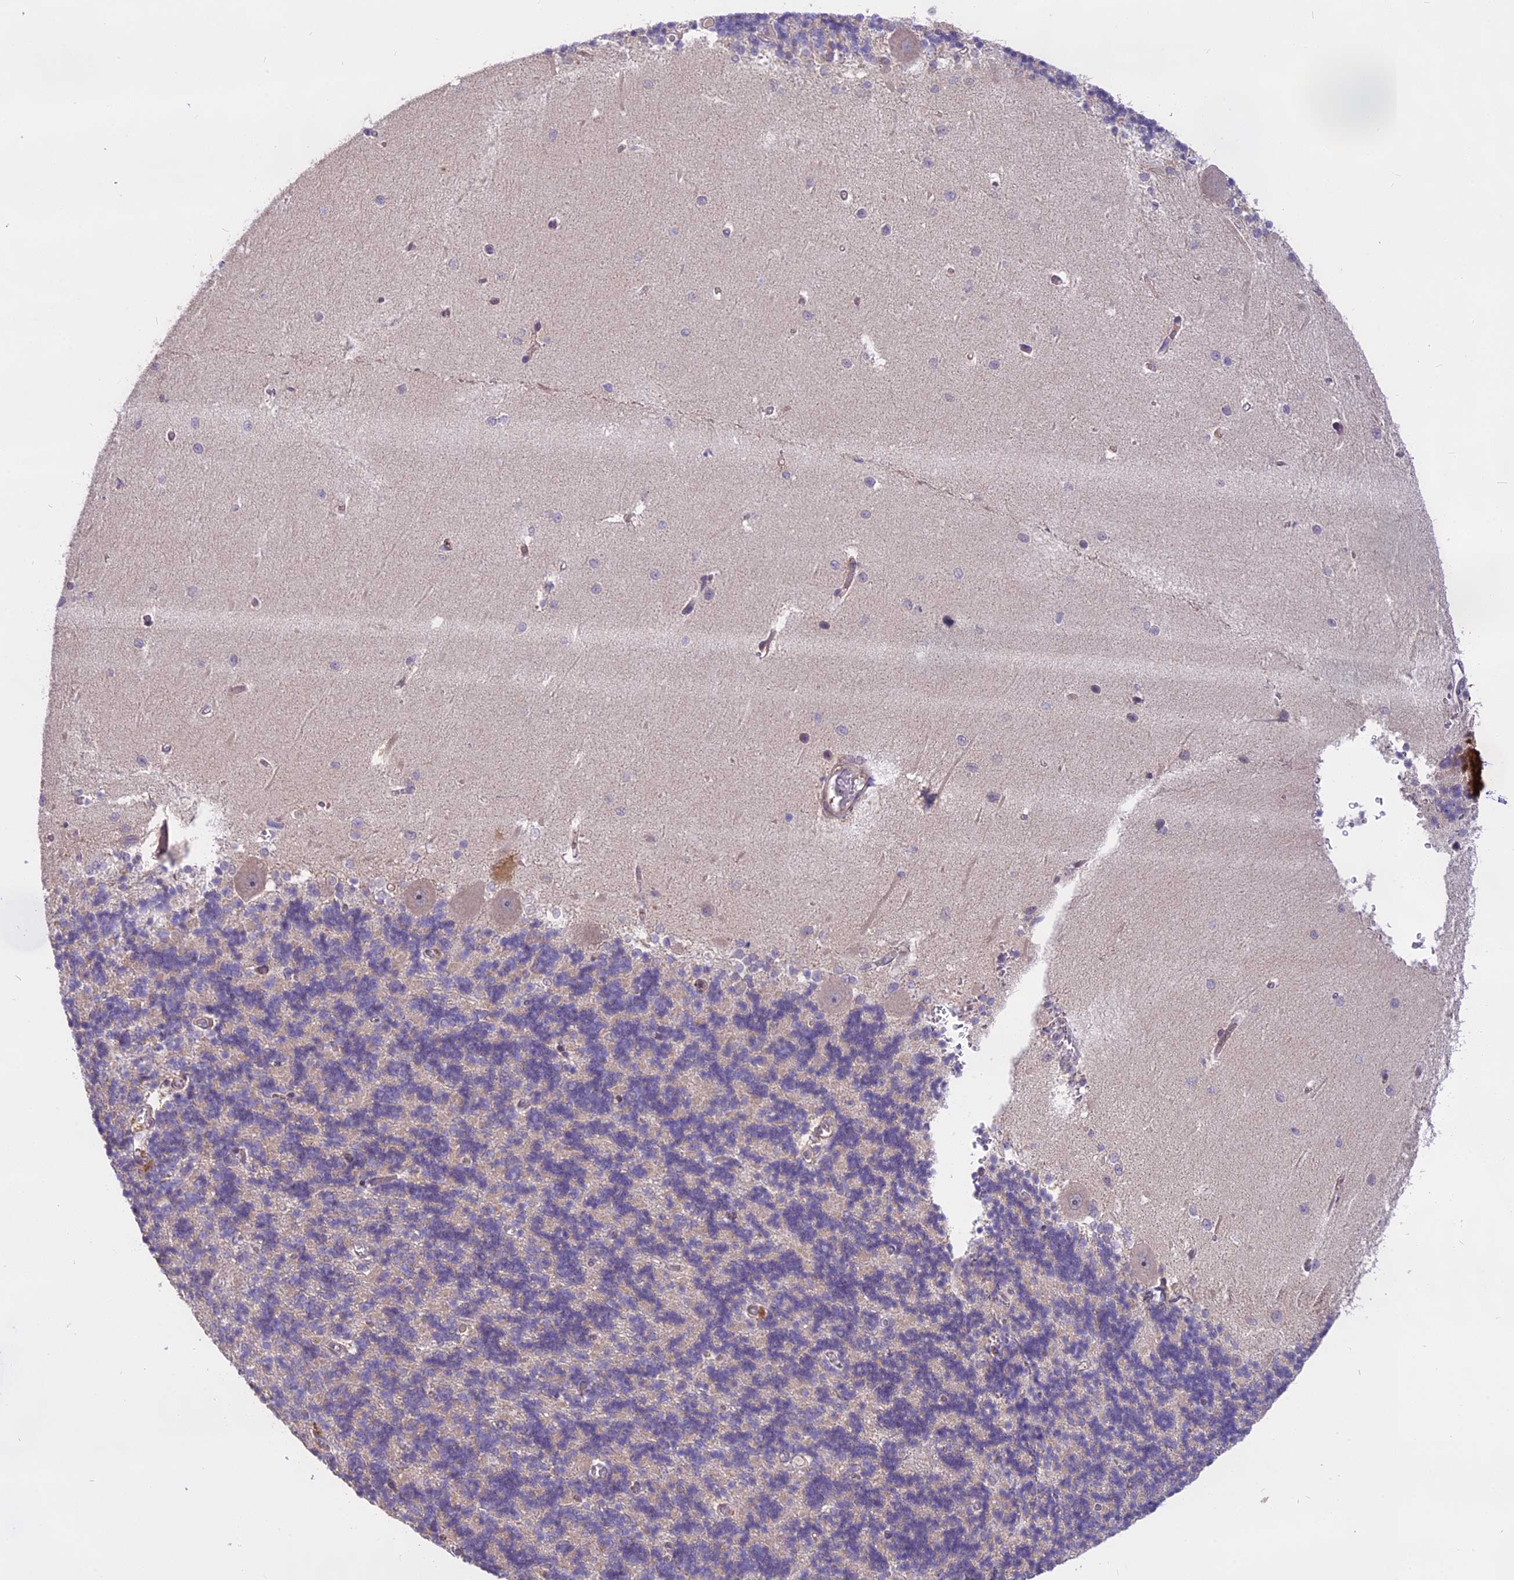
{"staining": {"intensity": "negative", "quantity": "none", "location": "none"}, "tissue": "cerebellum", "cell_type": "Cells in granular layer", "image_type": "normal", "snomed": [{"axis": "morphology", "description": "Normal tissue, NOS"}, {"axis": "topography", "description": "Cerebellum"}], "caption": "Protein analysis of unremarkable cerebellum displays no significant positivity in cells in granular layer.", "gene": "MEMO1", "patient": {"sex": "male", "age": 37}}